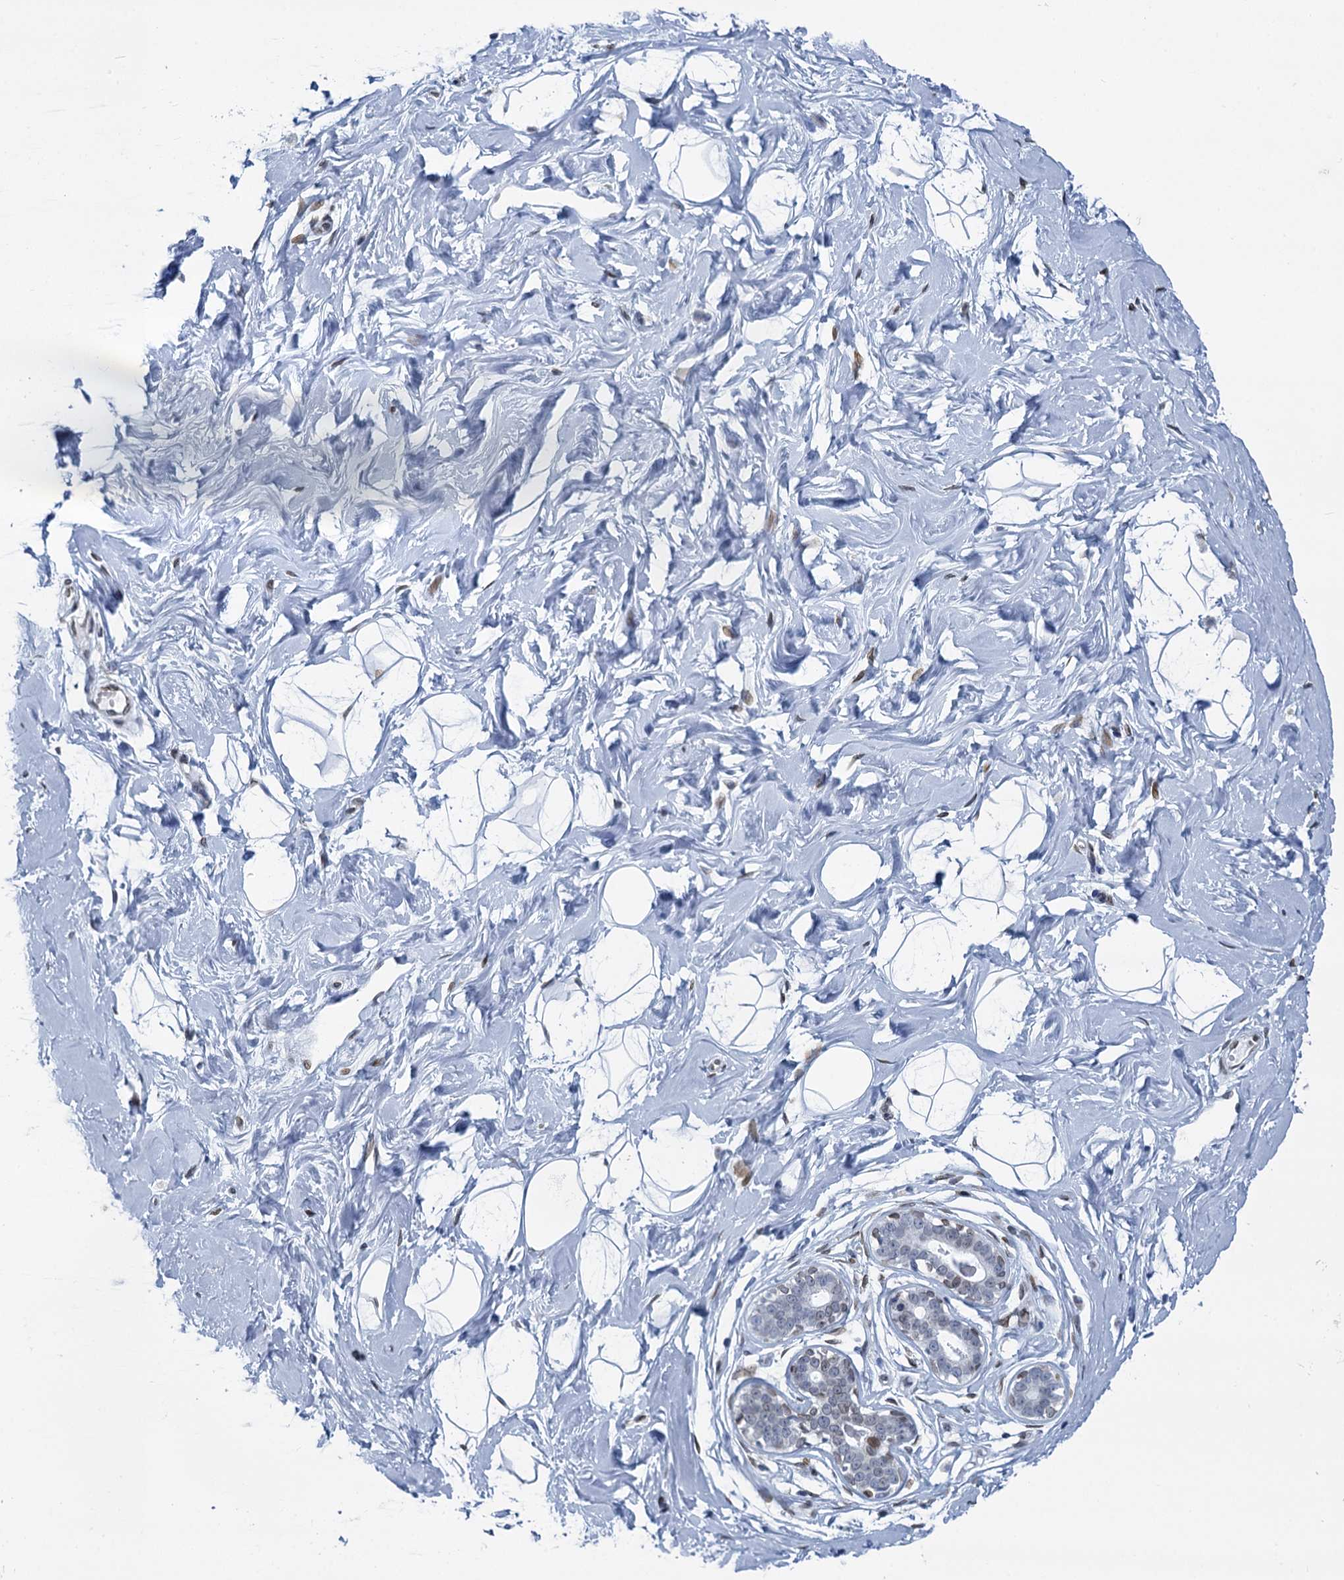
{"staining": {"intensity": "negative", "quantity": "none", "location": "none"}, "tissue": "breast", "cell_type": "Adipocytes", "image_type": "normal", "snomed": [{"axis": "morphology", "description": "Normal tissue, NOS"}, {"axis": "morphology", "description": "Adenoma, NOS"}, {"axis": "topography", "description": "Breast"}], "caption": "Adipocytes show no significant positivity in benign breast. The staining is performed using DAB (3,3'-diaminobenzidine) brown chromogen with nuclei counter-stained in using hematoxylin.", "gene": "PRSS35", "patient": {"sex": "female", "age": 23}}